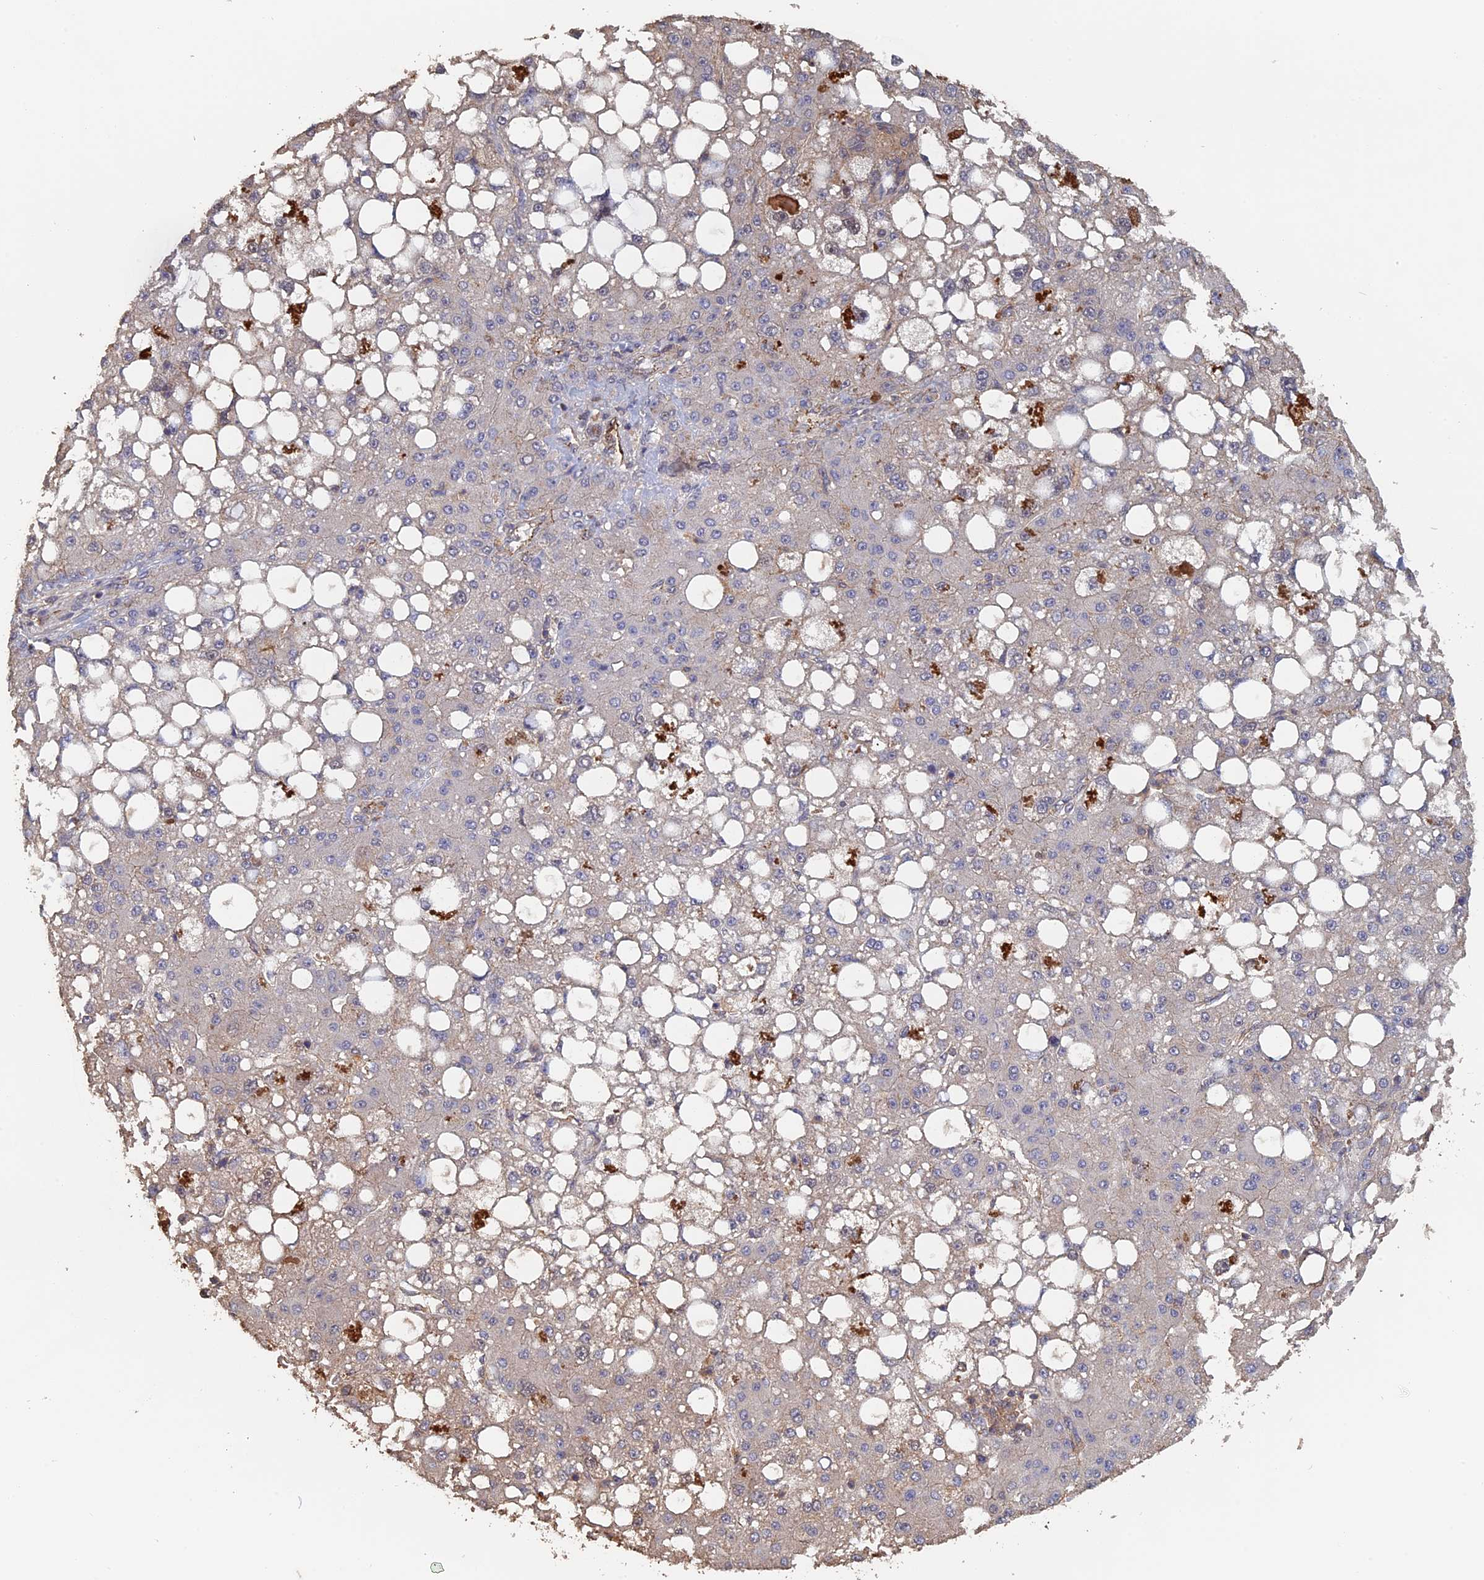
{"staining": {"intensity": "weak", "quantity": "<25%", "location": "cytoplasmic/membranous"}, "tissue": "liver cancer", "cell_type": "Tumor cells", "image_type": "cancer", "snomed": [{"axis": "morphology", "description": "Carcinoma, Hepatocellular, NOS"}, {"axis": "topography", "description": "Liver"}], "caption": "Immunohistochemistry image of human hepatocellular carcinoma (liver) stained for a protein (brown), which reveals no positivity in tumor cells.", "gene": "PIGQ", "patient": {"sex": "male", "age": 67}}